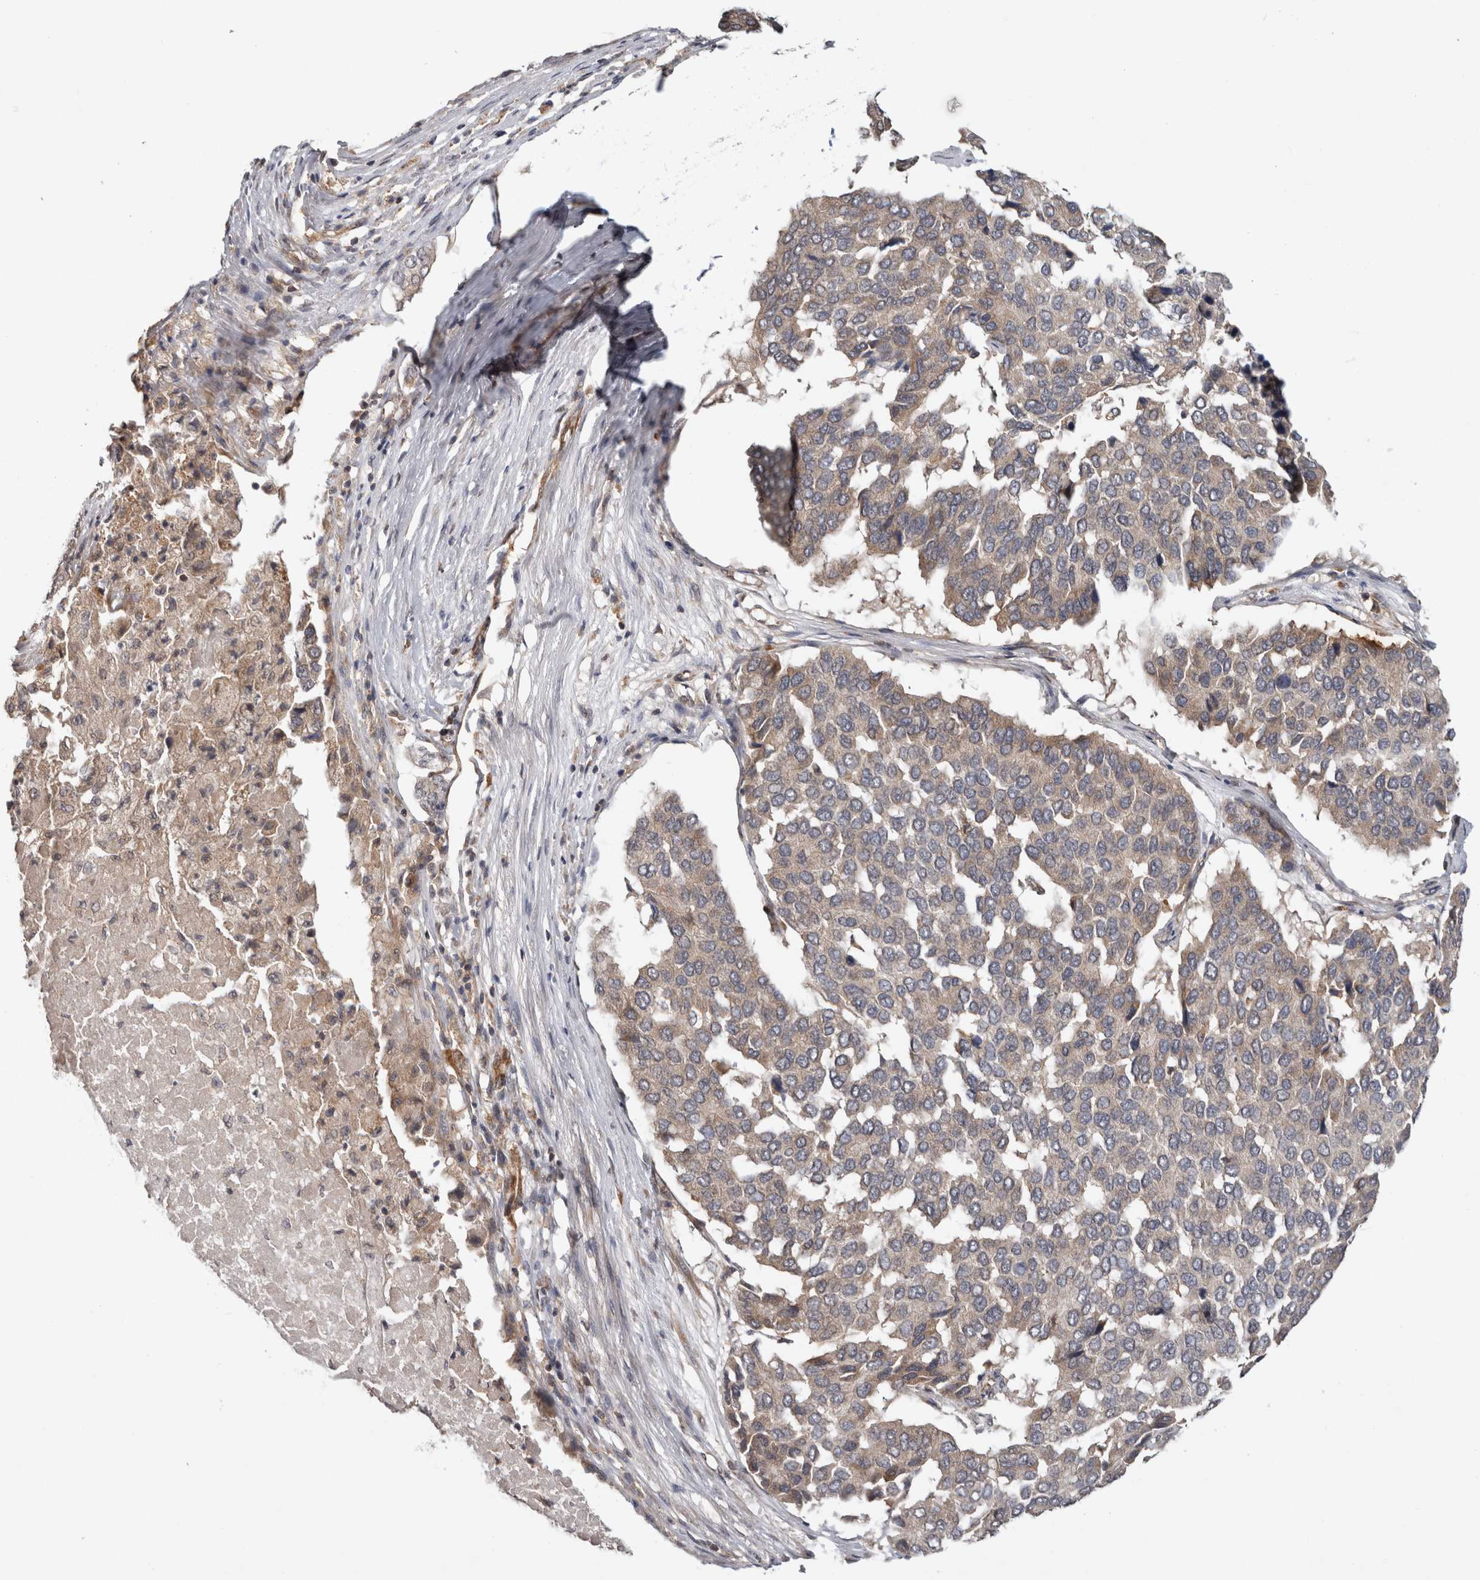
{"staining": {"intensity": "weak", "quantity": "<25%", "location": "cytoplasmic/membranous"}, "tissue": "pancreatic cancer", "cell_type": "Tumor cells", "image_type": "cancer", "snomed": [{"axis": "morphology", "description": "Adenocarcinoma, NOS"}, {"axis": "topography", "description": "Pancreas"}], "caption": "Pancreatic adenocarcinoma was stained to show a protein in brown. There is no significant staining in tumor cells.", "gene": "HMOX2", "patient": {"sex": "male", "age": 50}}